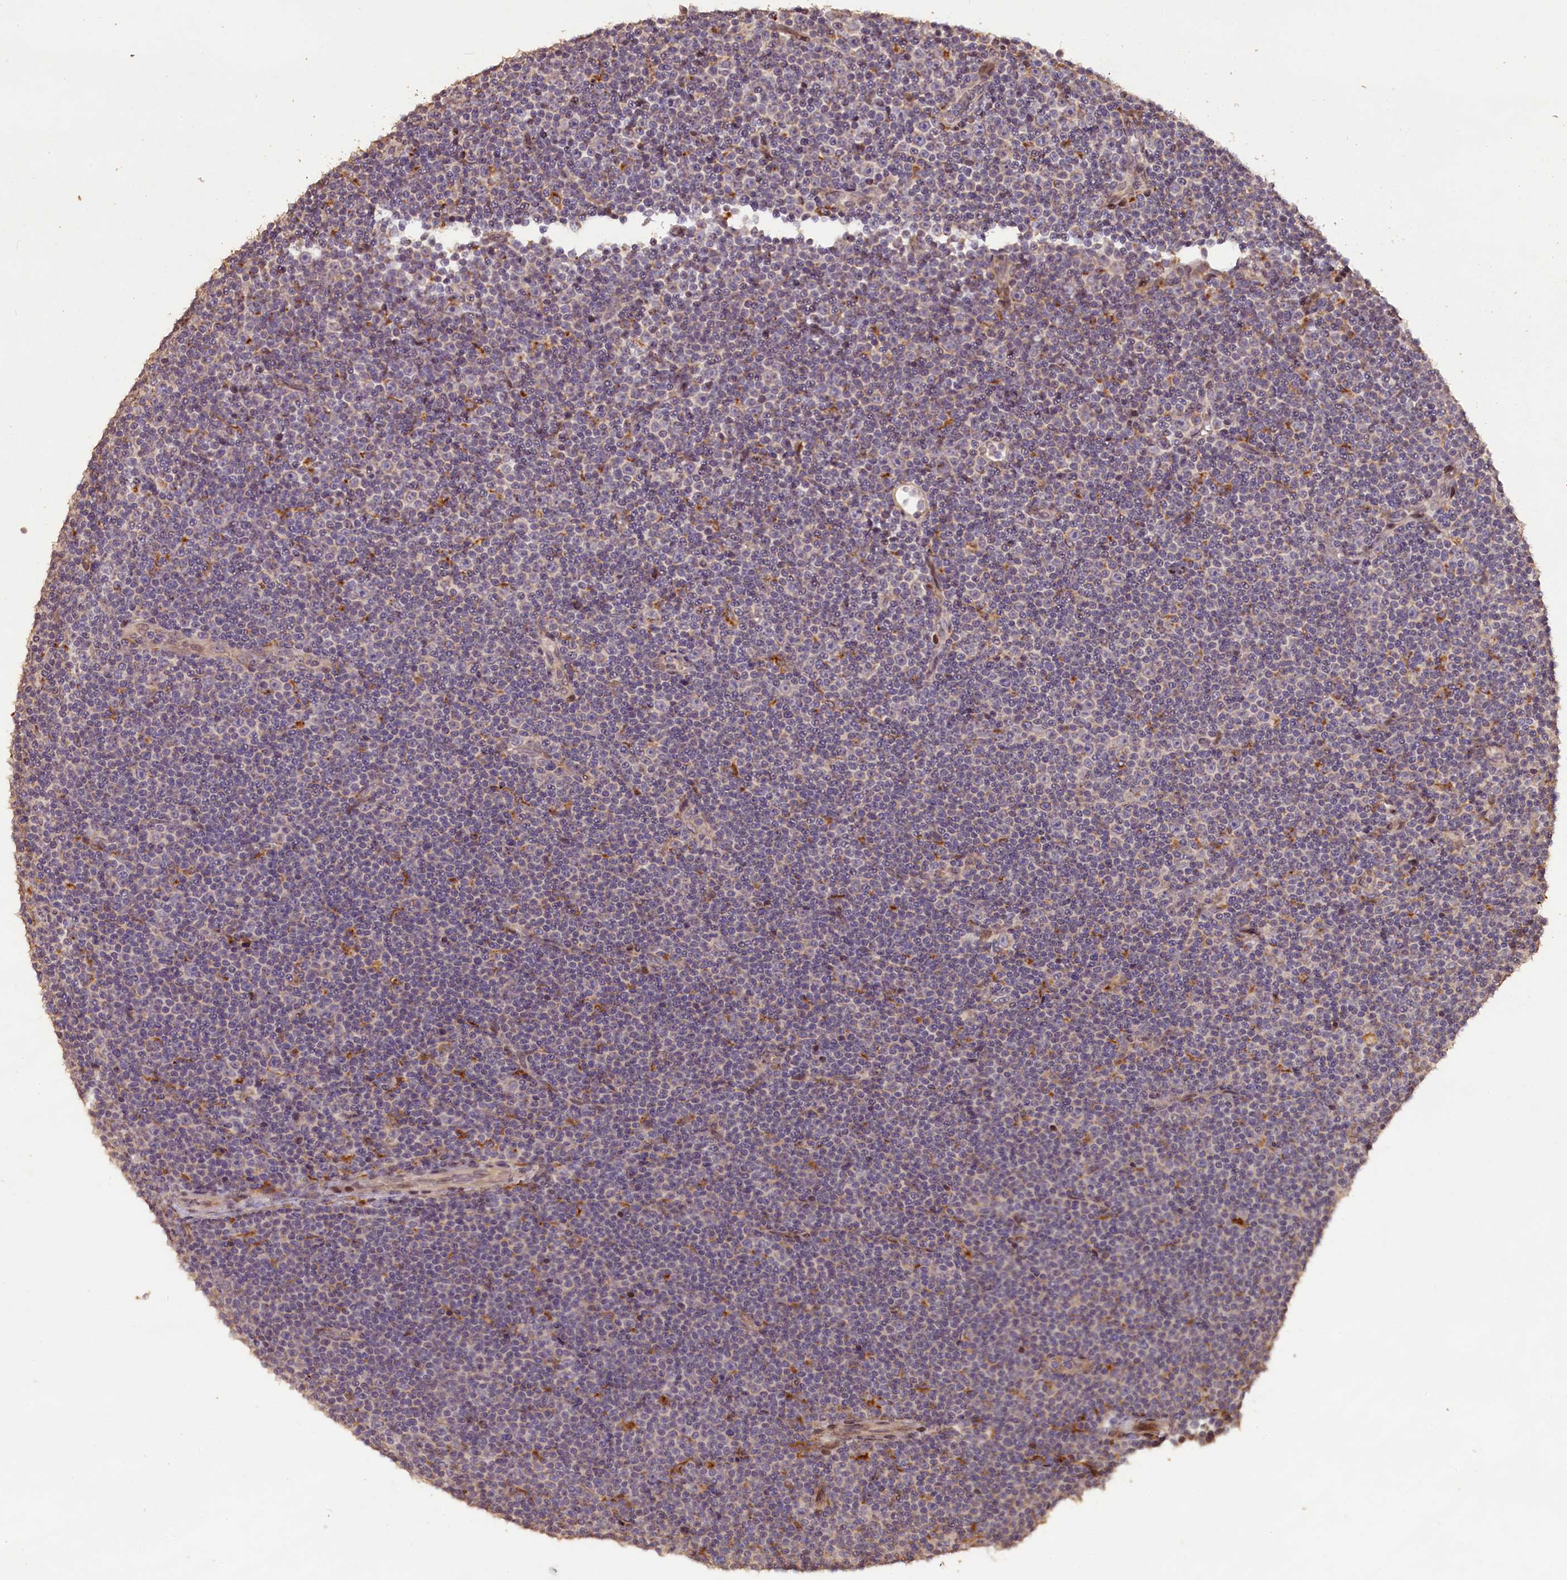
{"staining": {"intensity": "negative", "quantity": "none", "location": "none"}, "tissue": "lymphoma", "cell_type": "Tumor cells", "image_type": "cancer", "snomed": [{"axis": "morphology", "description": "Malignant lymphoma, non-Hodgkin's type, Low grade"}, {"axis": "topography", "description": "Lymph node"}], "caption": "Low-grade malignant lymphoma, non-Hodgkin's type was stained to show a protein in brown. There is no significant positivity in tumor cells. Nuclei are stained in blue.", "gene": "SLC38A7", "patient": {"sex": "female", "age": 67}}